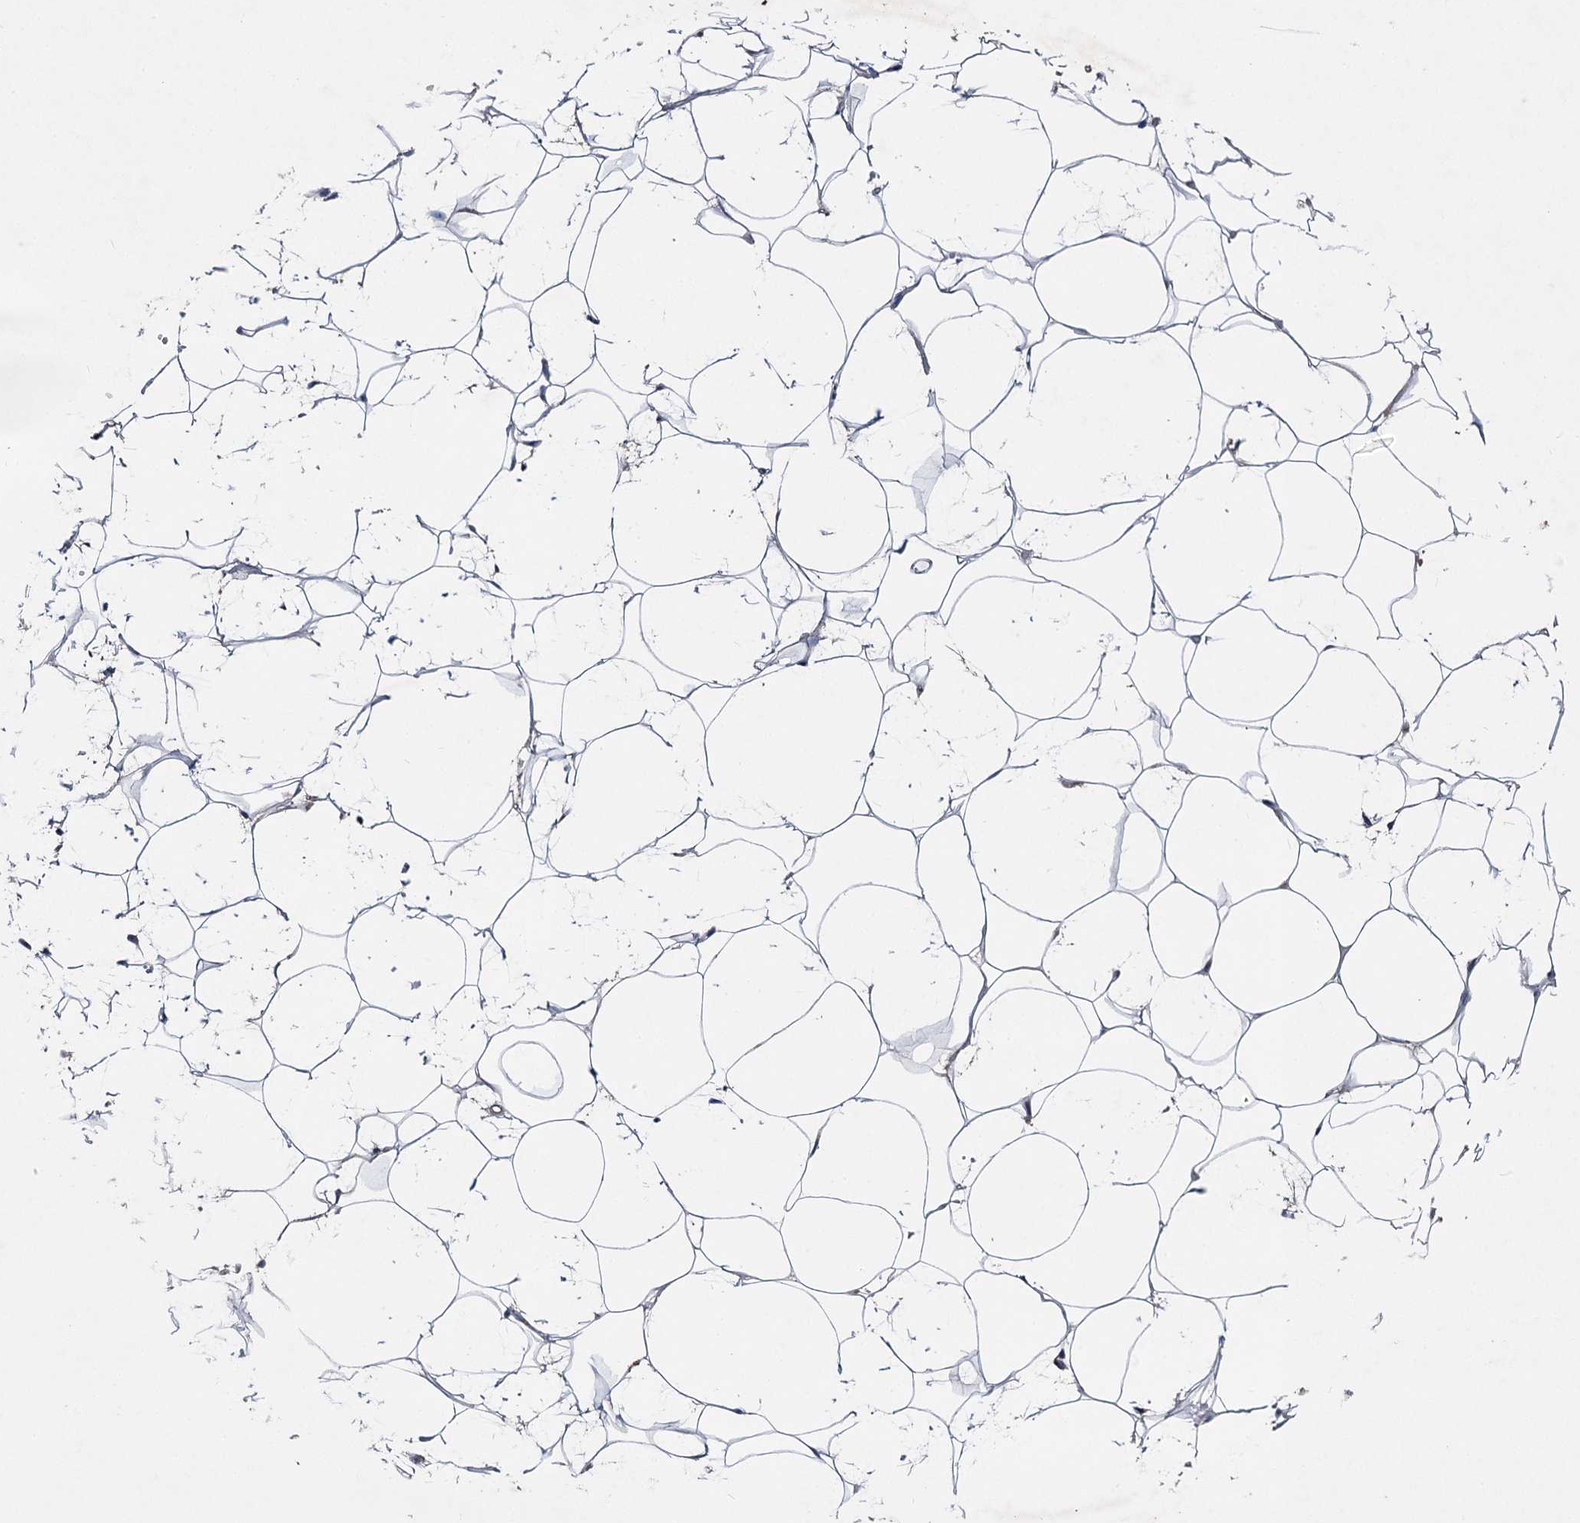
{"staining": {"intensity": "negative", "quantity": "none", "location": "none"}, "tissue": "adipose tissue", "cell_type": "Adipocytes", "image_type": "normal", "snomed": [{"axis": "morphology", "description": "Normal tissue, NOS"}, {"axis": "topography", "description": "Breast"}], "caption": "This photomicrograph is of normal adipose tissue stained with immunohistochemistry to label a protein in brown with the nuclei are counter-stained blue. There is no positivity in adipocytes. The staining is performed using DAB brown chromogen with nuclei counter-stained in using hematoxylin.", "gene": "IL1RAP", "patient": {"sex": "female", "age": 26}}